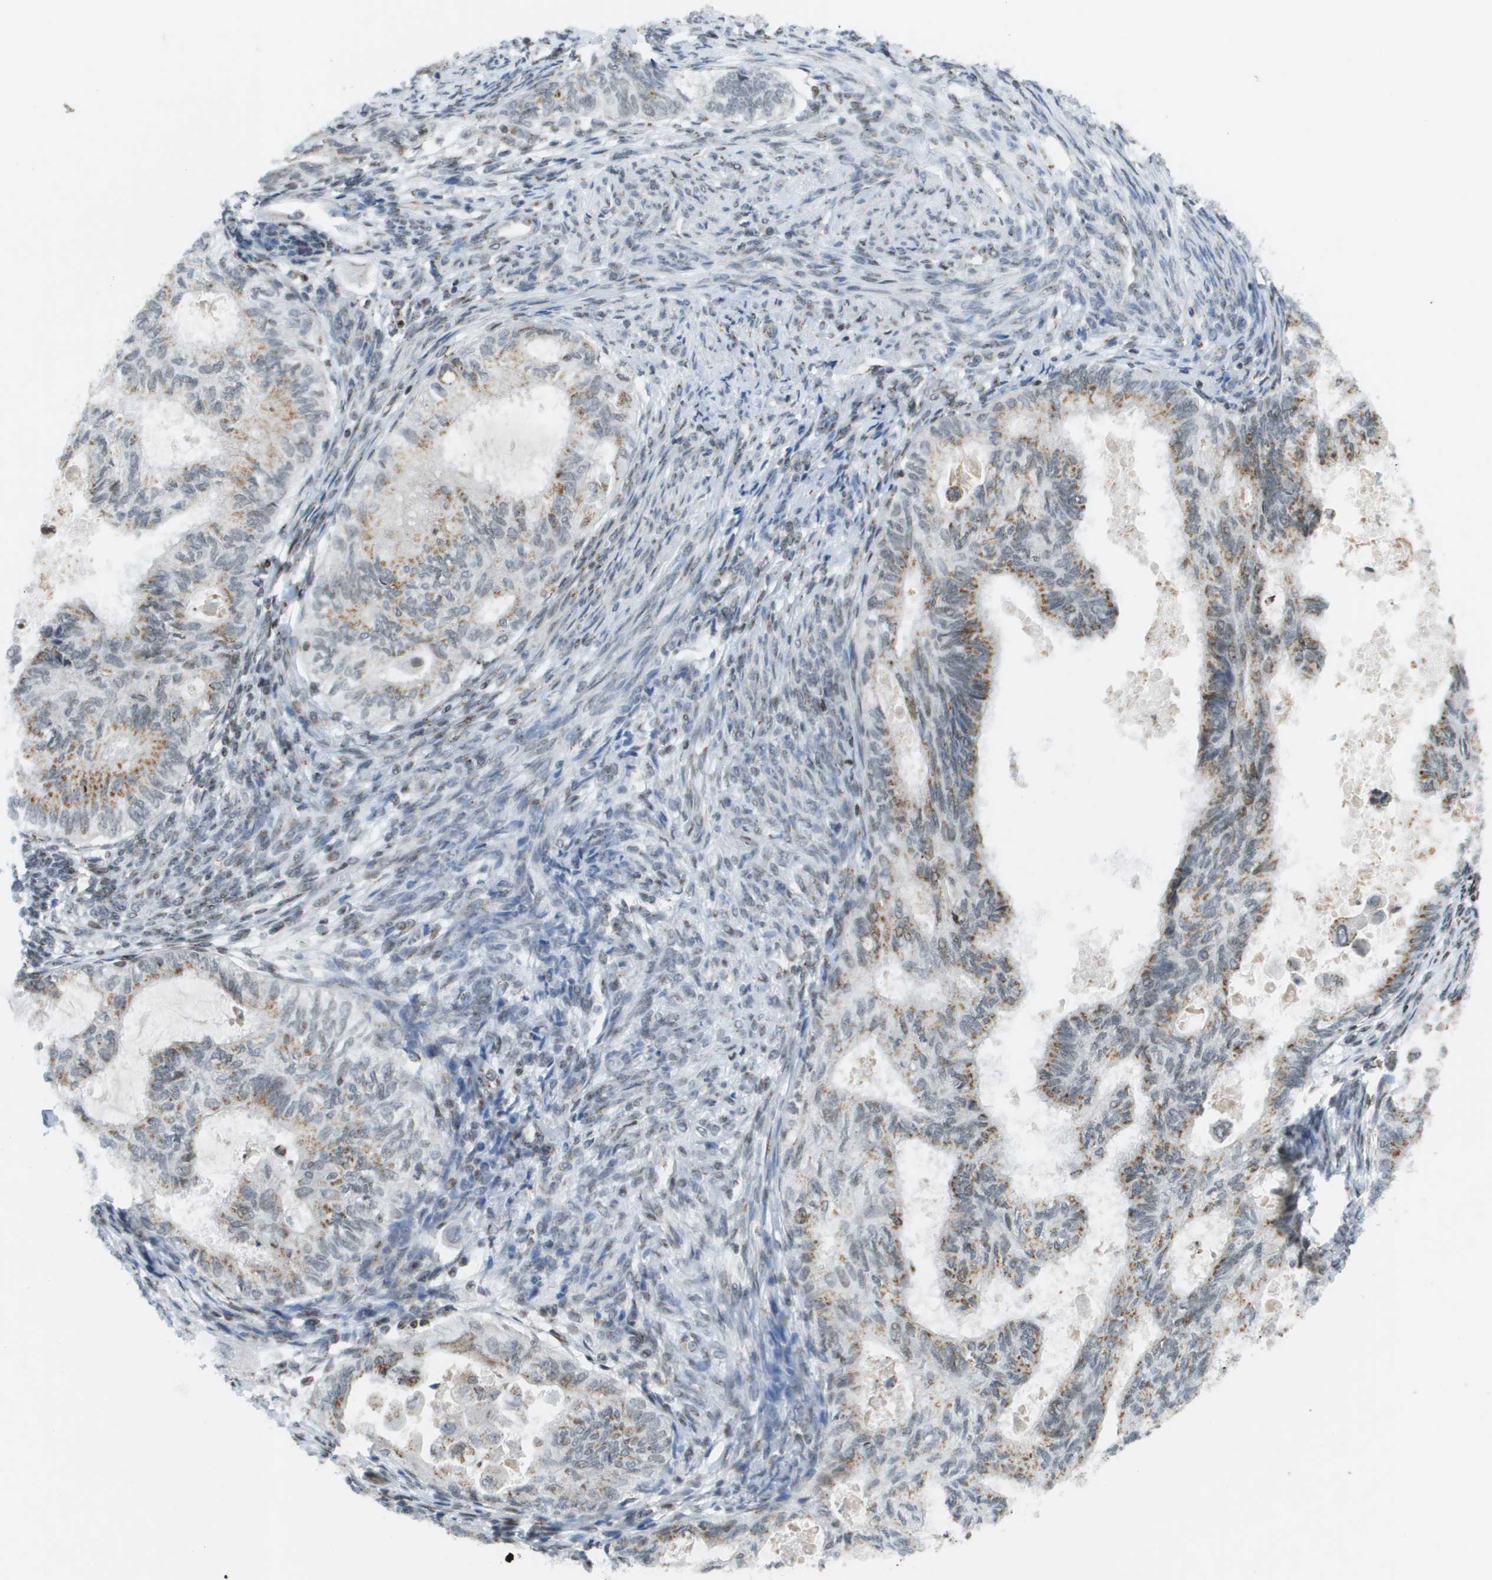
{"staining": {"intensity": "moderate", "quantity": ">75%", "location": "cytoplasmic/membranous"}, "tissue": "cervical cancer", "cell_type": "Tumor cells", "image_type": "cancer", "snomed": [{"axis": "morphology", "description": "Normal tissue, NOS"}, {"axis": "morphology", "description": "Adenocarcinoma, NOS"}, {"axis": "topography", "description": "Cervix"}, {"axis": "topography", "description": "Endometrium"}], "caption": "This is a histology image of immunohistochemistry (IHC) staining of cervical cancer (adenocarcinoma), which shows moderate staining in the cytoplasmic/membranous of tumor cells.", "gene": "EVC", "patient": {"sex": "female", "age": 86}}